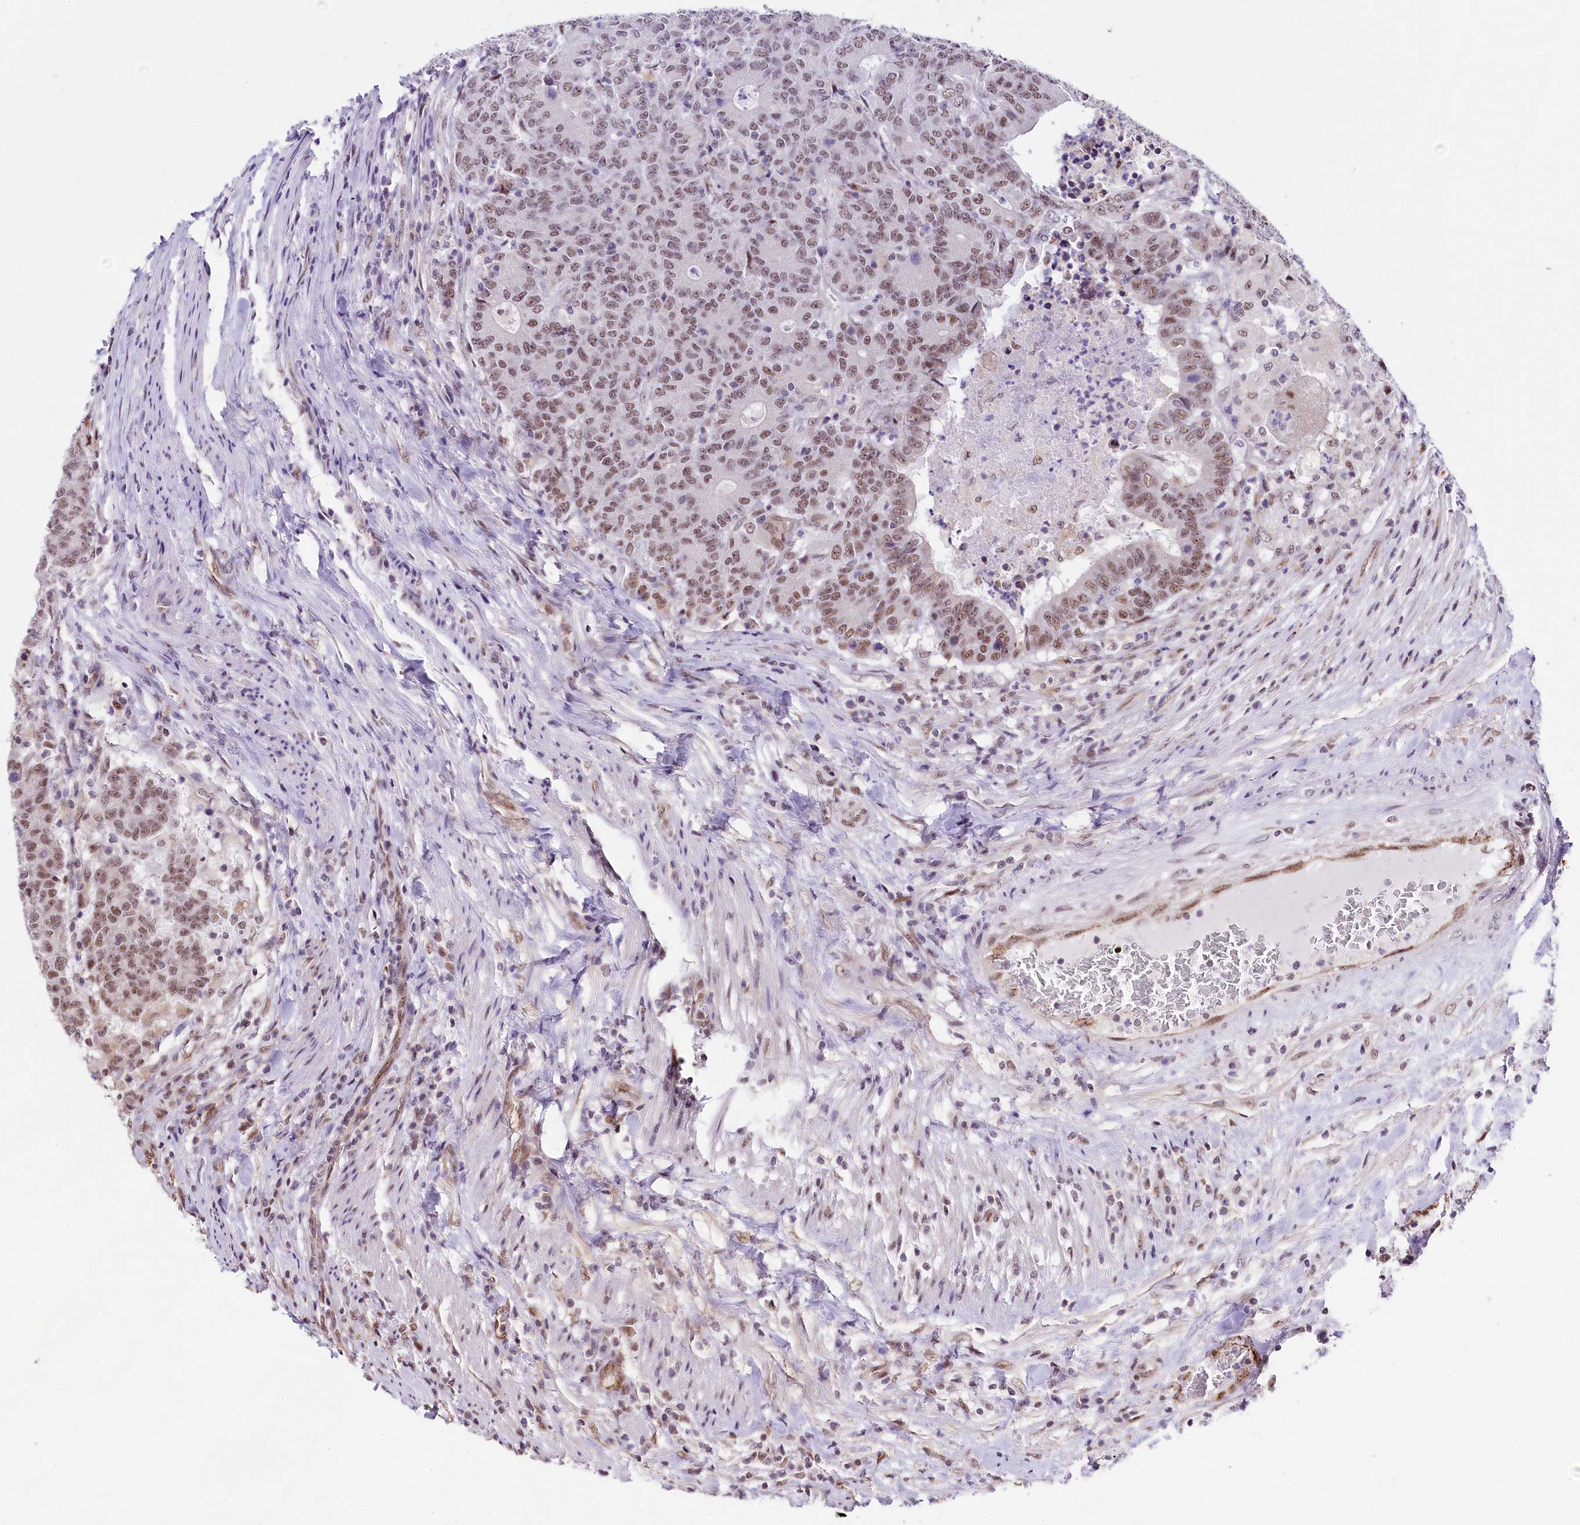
{"staining": {"intensity": "weak", "quantity": ">75%", "location": "nuclear"}, "tissue": "colorectal cancer", "cell_type": "Tumor cells", "image_type": "cancer", "snomed": [{"axis": "morphology", "description": "Adenocarcinoma, NOS"}, {"axis": "topography", "description": "Colon"}], "caption": "A brown stain shows weak nuclear positivity of a protein in adenocarcinoma (colorectal) tumor cells.", "gene": "MRPL54", "patient": {"sex": "female", "age": 75}}